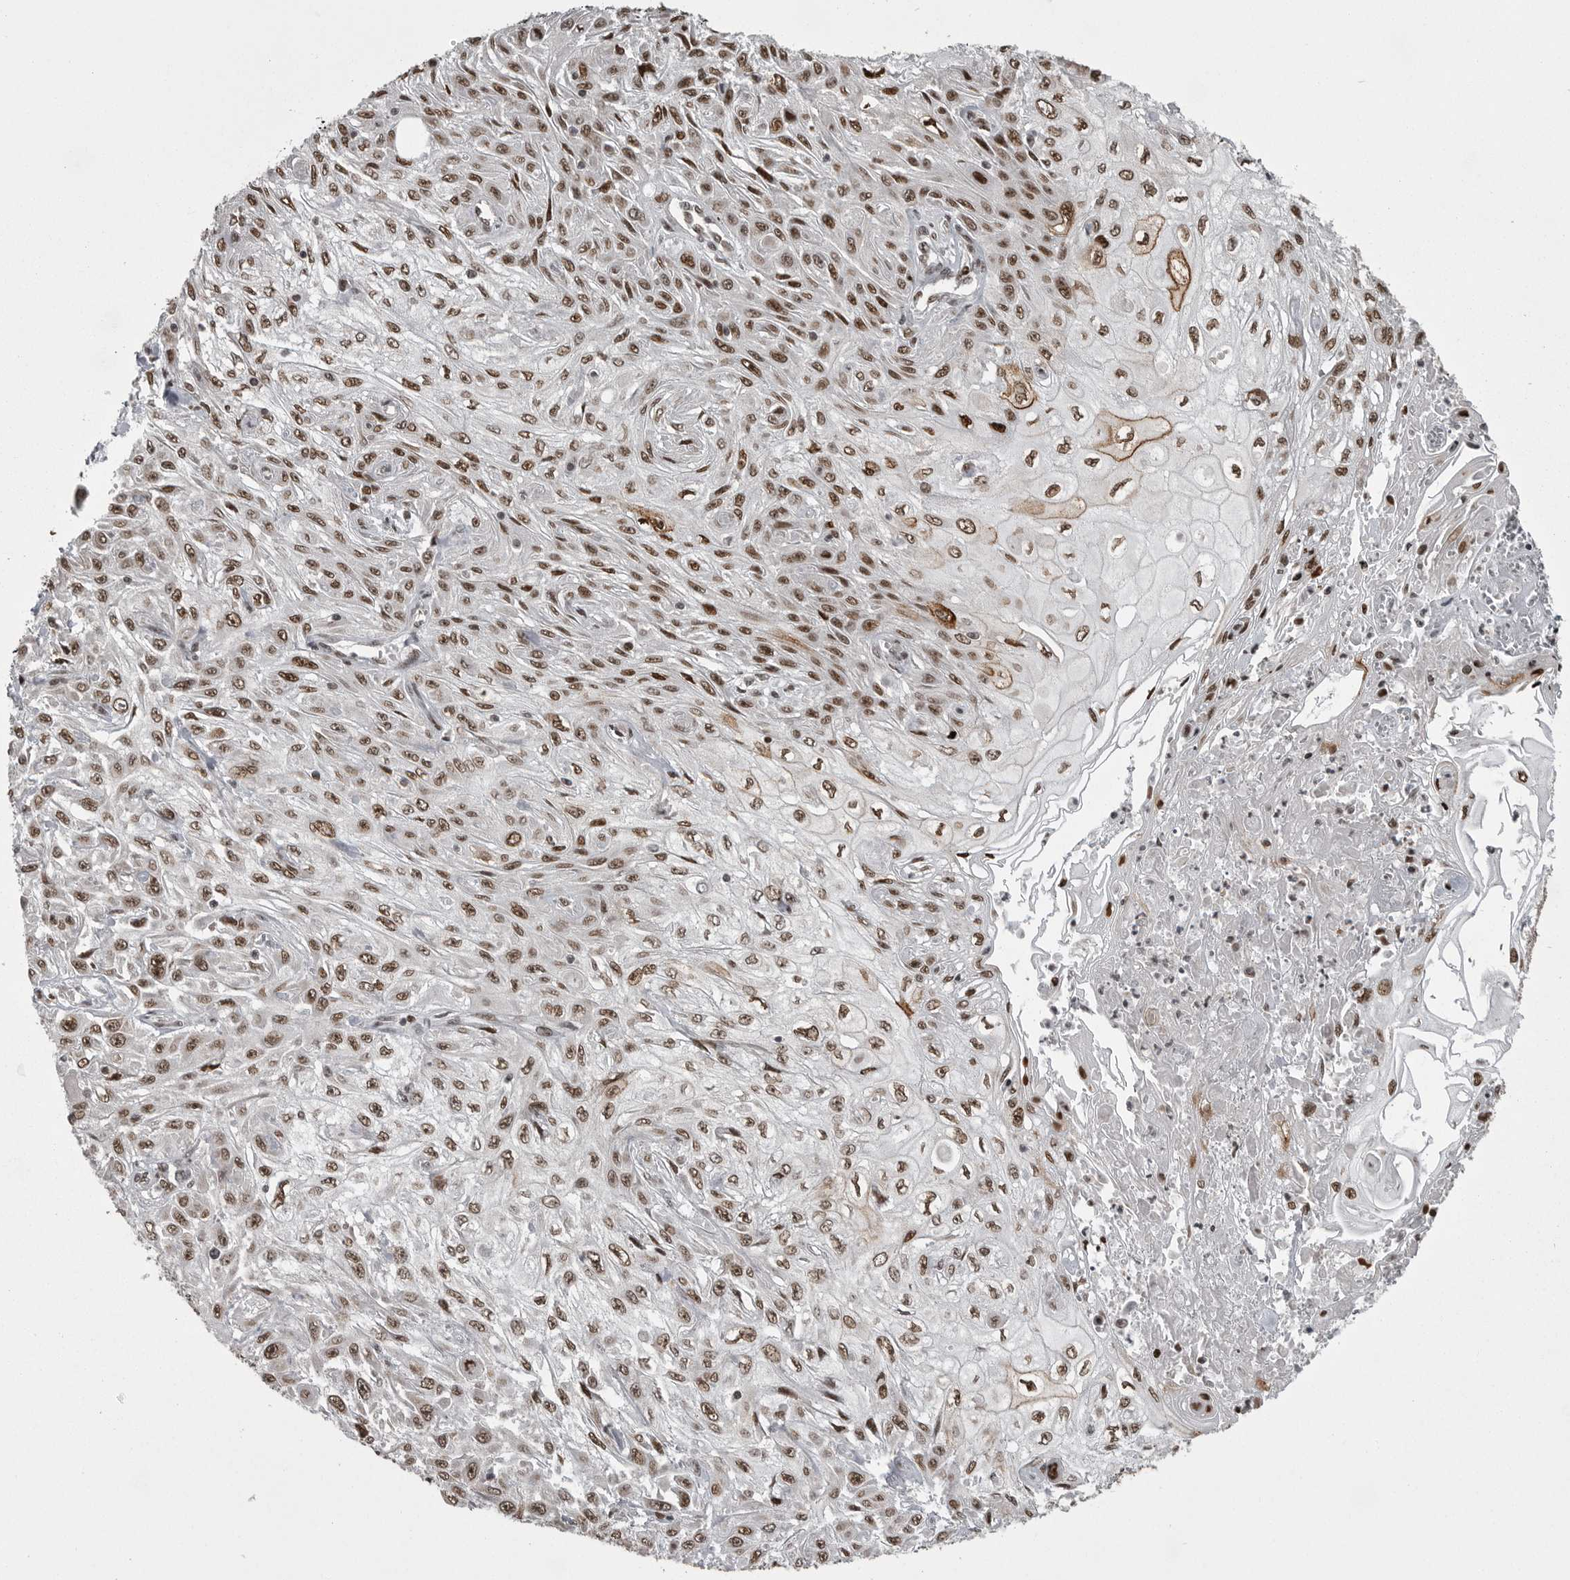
{"staining": {"intensity": "moderate", "quantity": ">75%", "location": "nuclear"}, "tissue": "skin cancer", "cell_type": "Tumor cells", "image_type": "cancer", "snomed": [{"axis": "morphology", "description": "Squamous cell carcinoma, NOS"}, {"axis": "morphology", "description": "Squamous cell carcinoma, metastatic, NOS"}, {"axis": "topography", "description": "Skin"}, {"axis": "topography", "description": "Lymph node"}], "caption": "The photomicrograph shows a brown stain indicating the presence of a protein in the nuclear of tumor cells in skin squamous cell carcinoma.", "gene": "YAF2", "patient": {"sex": "male", "age": 75}}